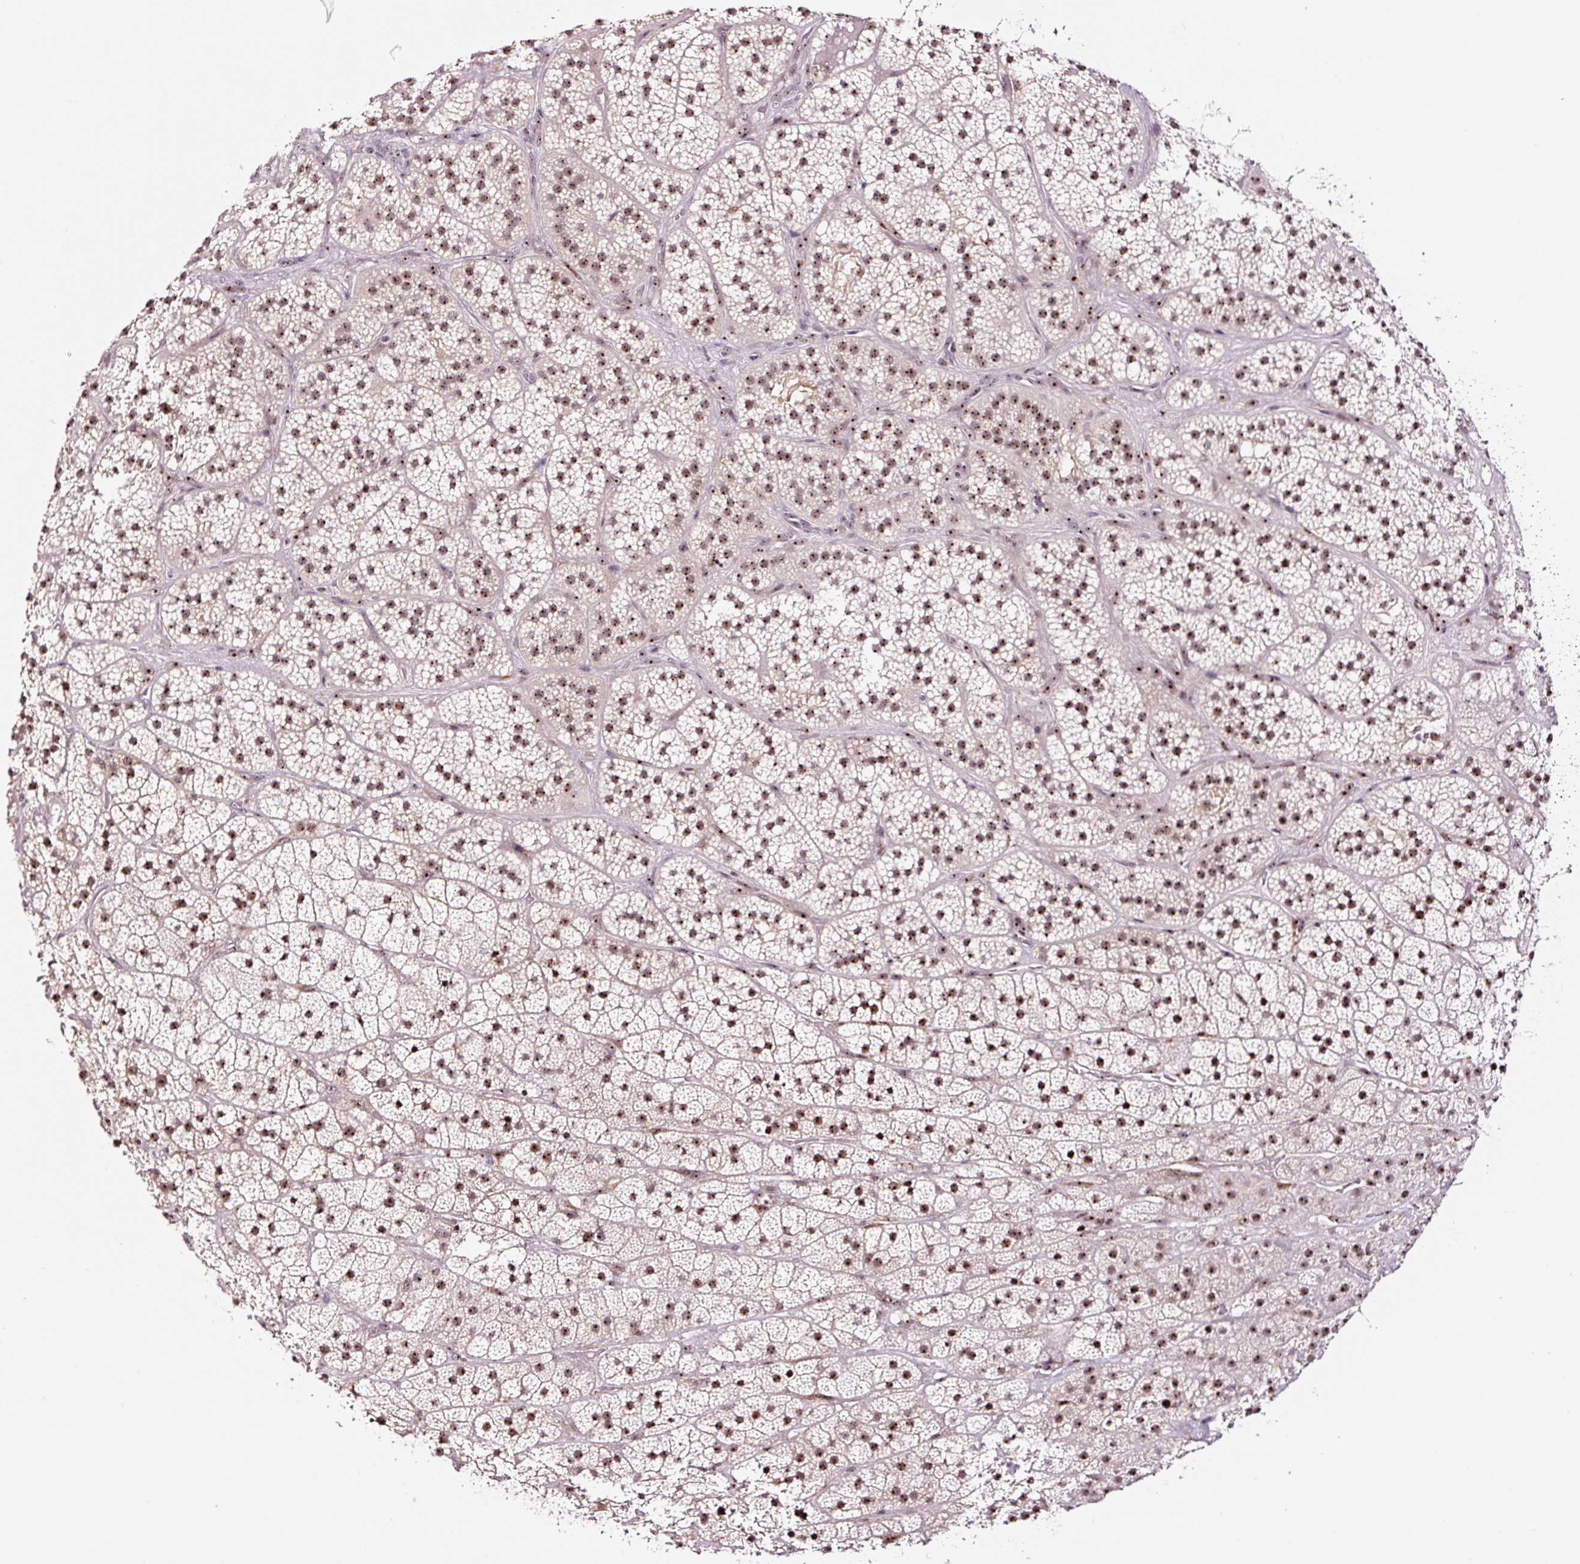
{"staining": {"intensity": "moderate", "quantity": ">75%", "location": "nuclear"}, "tissue": "adrenal gland", "cell_type": "Glandular cells", "image_type": "normal", "snomed": [{"axis": "morphology", "description": "Normal tissue, NOS"}, {"axis": "topography", "description": "Adrenal gland"}], "caption": "Immunohistochemistry image of normal adrenal gland: adrenal gland stained using immunohistochemistry (IHC) shows medium levels of moderate protein expression localized specifically in the nuclear of glandular cells, appearing as a nuclear brown color.", "gene": "GNL3", "patient": {"sex": "male", "age": 57}}